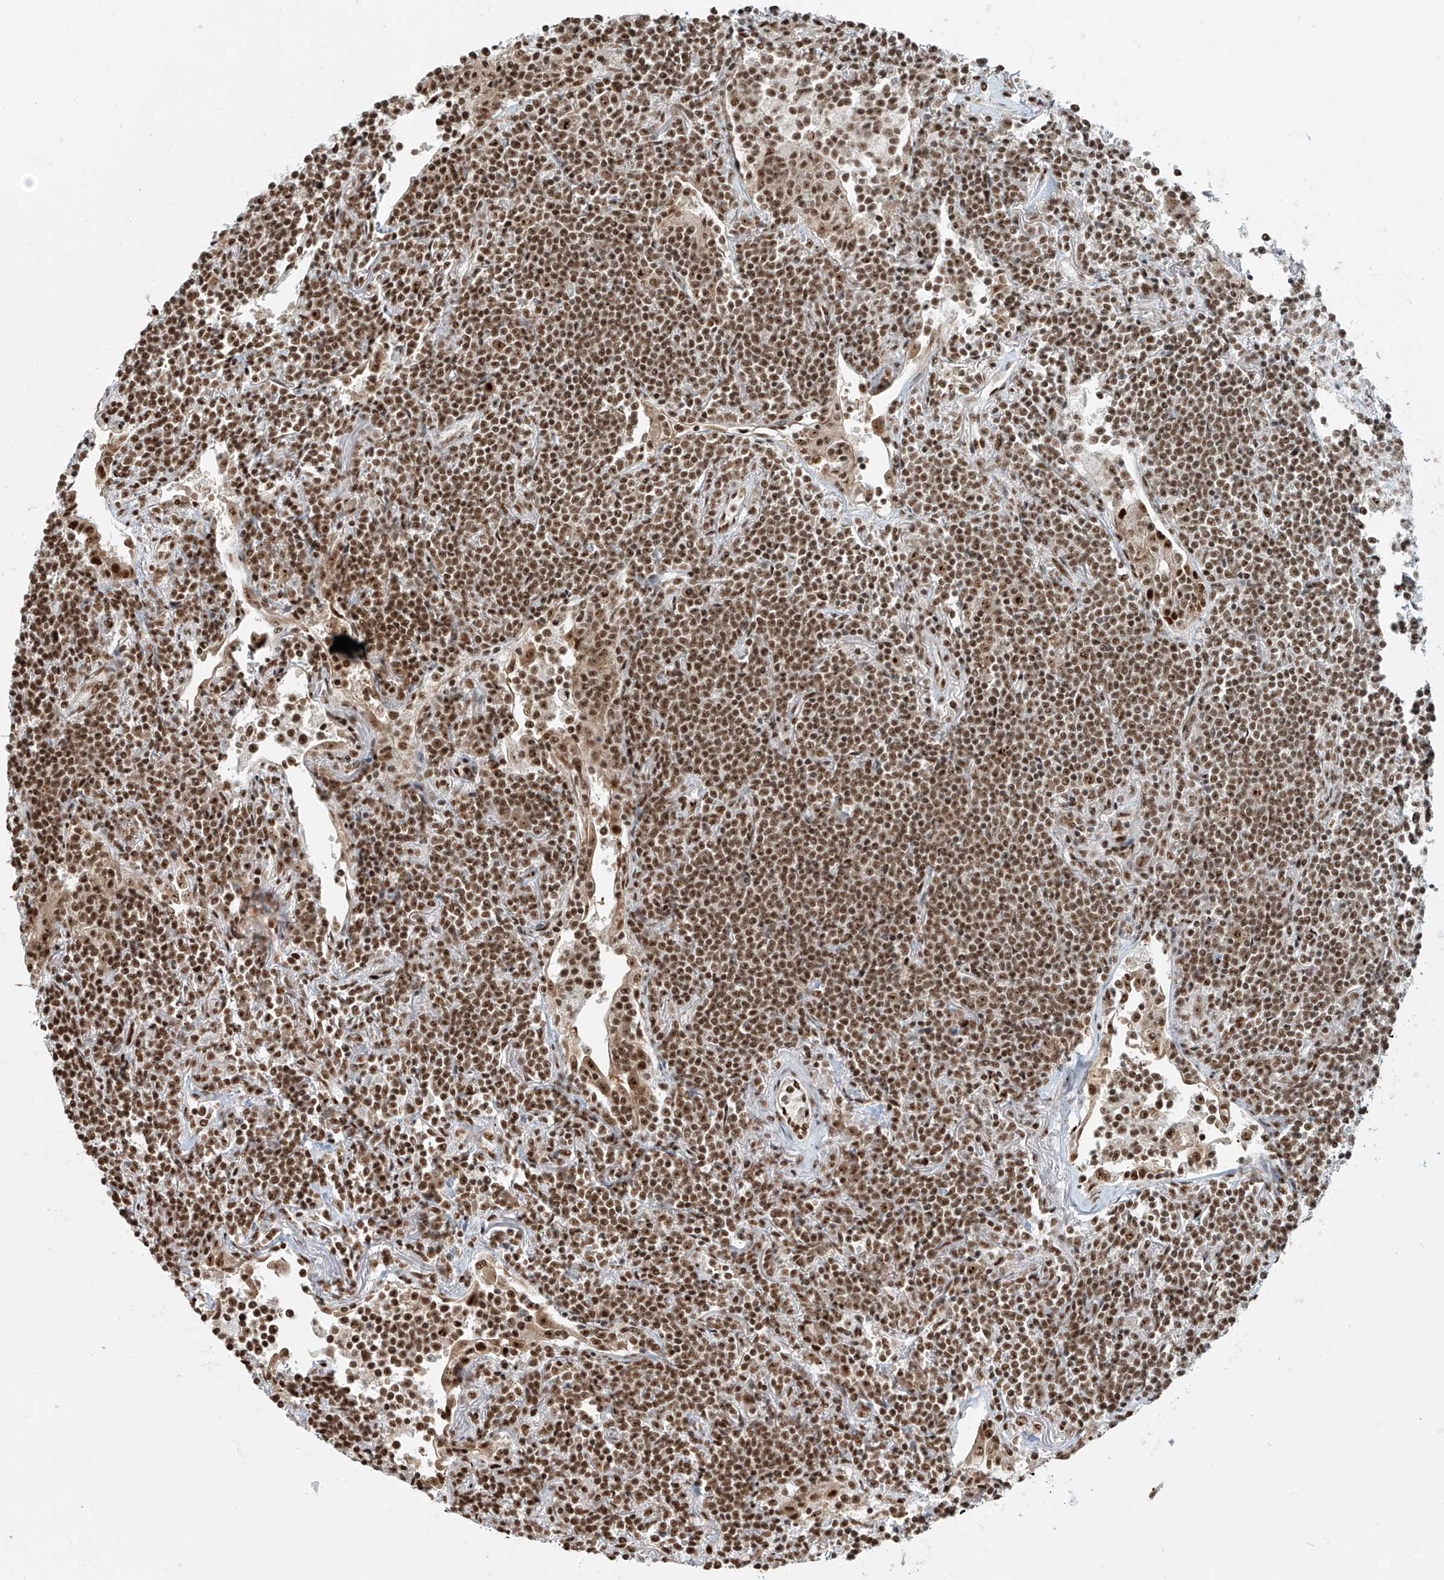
{"staining": {"intensity": "moderate", "quantity": ">75%", "location": "nuclear"}, "tissue": "lymphoma", "cell_type": "Tumor cells", "image_type": "cancer", "snomed": [{"axis": "morphology", "description": "Malignant lymphoma, non-Hodgkin's type, Low grade"}, {"axis": "topography", "description": "Lung"}], "caption": "Tumor cells reveal medium levels of moderate nuclear positivity in about >75% of cells in lymphoma. (DAB IHC, brown staining for protein, blue staining for nuclei).", "gene": "FAM193B", "patient": {"sex": "female", "age": 71}}